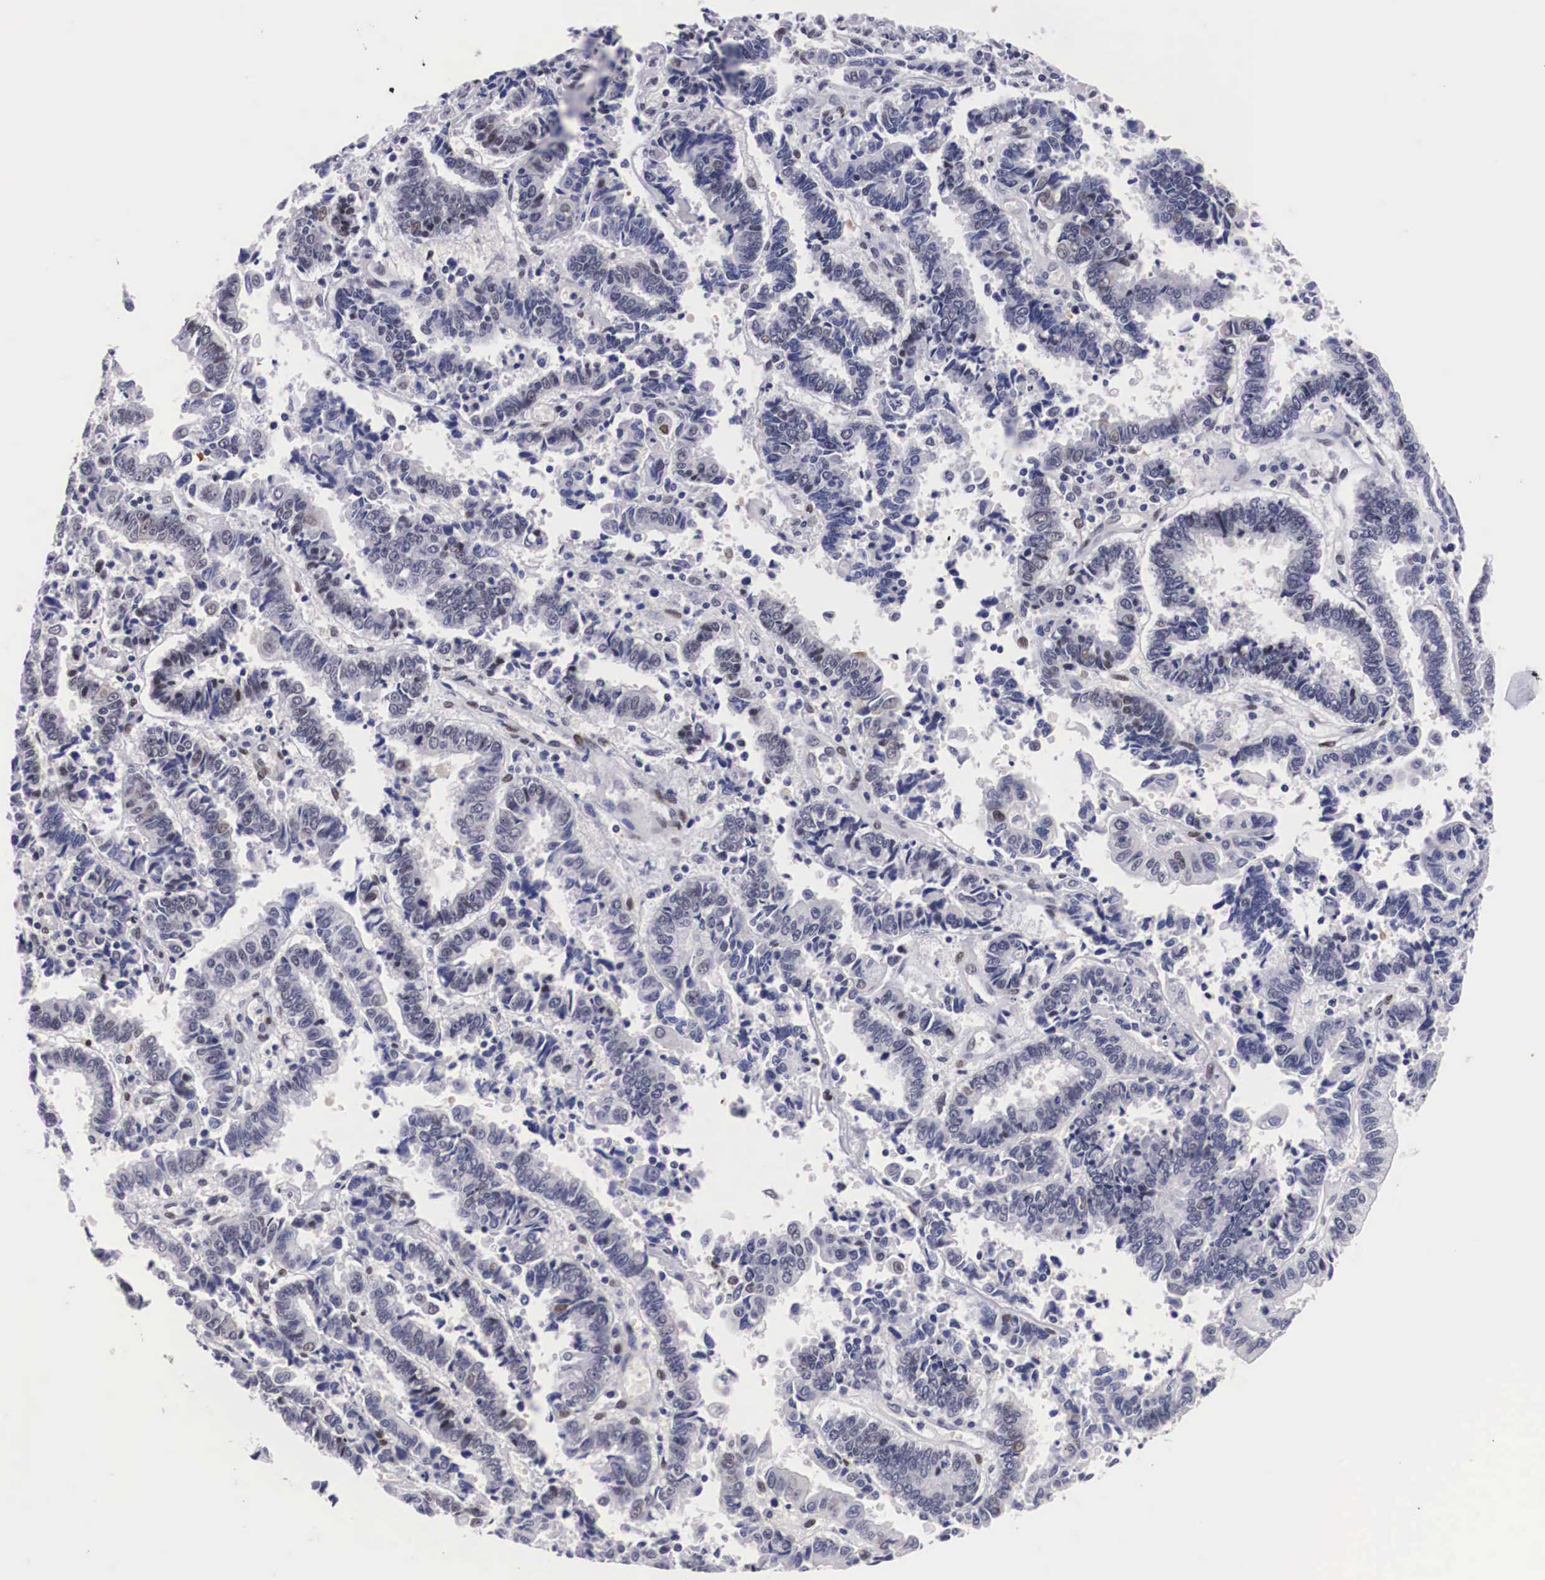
{"staining": {"intensity": "weak", "quantity": "<25%", "location": "nuclear"}, "tissue": "endometrial cancer", "cell_type": "Tumor cells", "image_type": "cancer", "snomed": [{"axis": "morphology", "description": "Adenocarcinoma, NOS"}, {"axis": "topography", "description": "Endometrium"}], "caption": "Tumor cells are negative for brown protein staining in endometrial cancer (adenocarcinoma). The staining is performed using DAB (3,3'-diaminobenzidine) brown chromogen with nuclei counter-stained in using hematoxylin.", "gene": "KHDRBS3", "patient": {"sex": "female", "age": 75}}